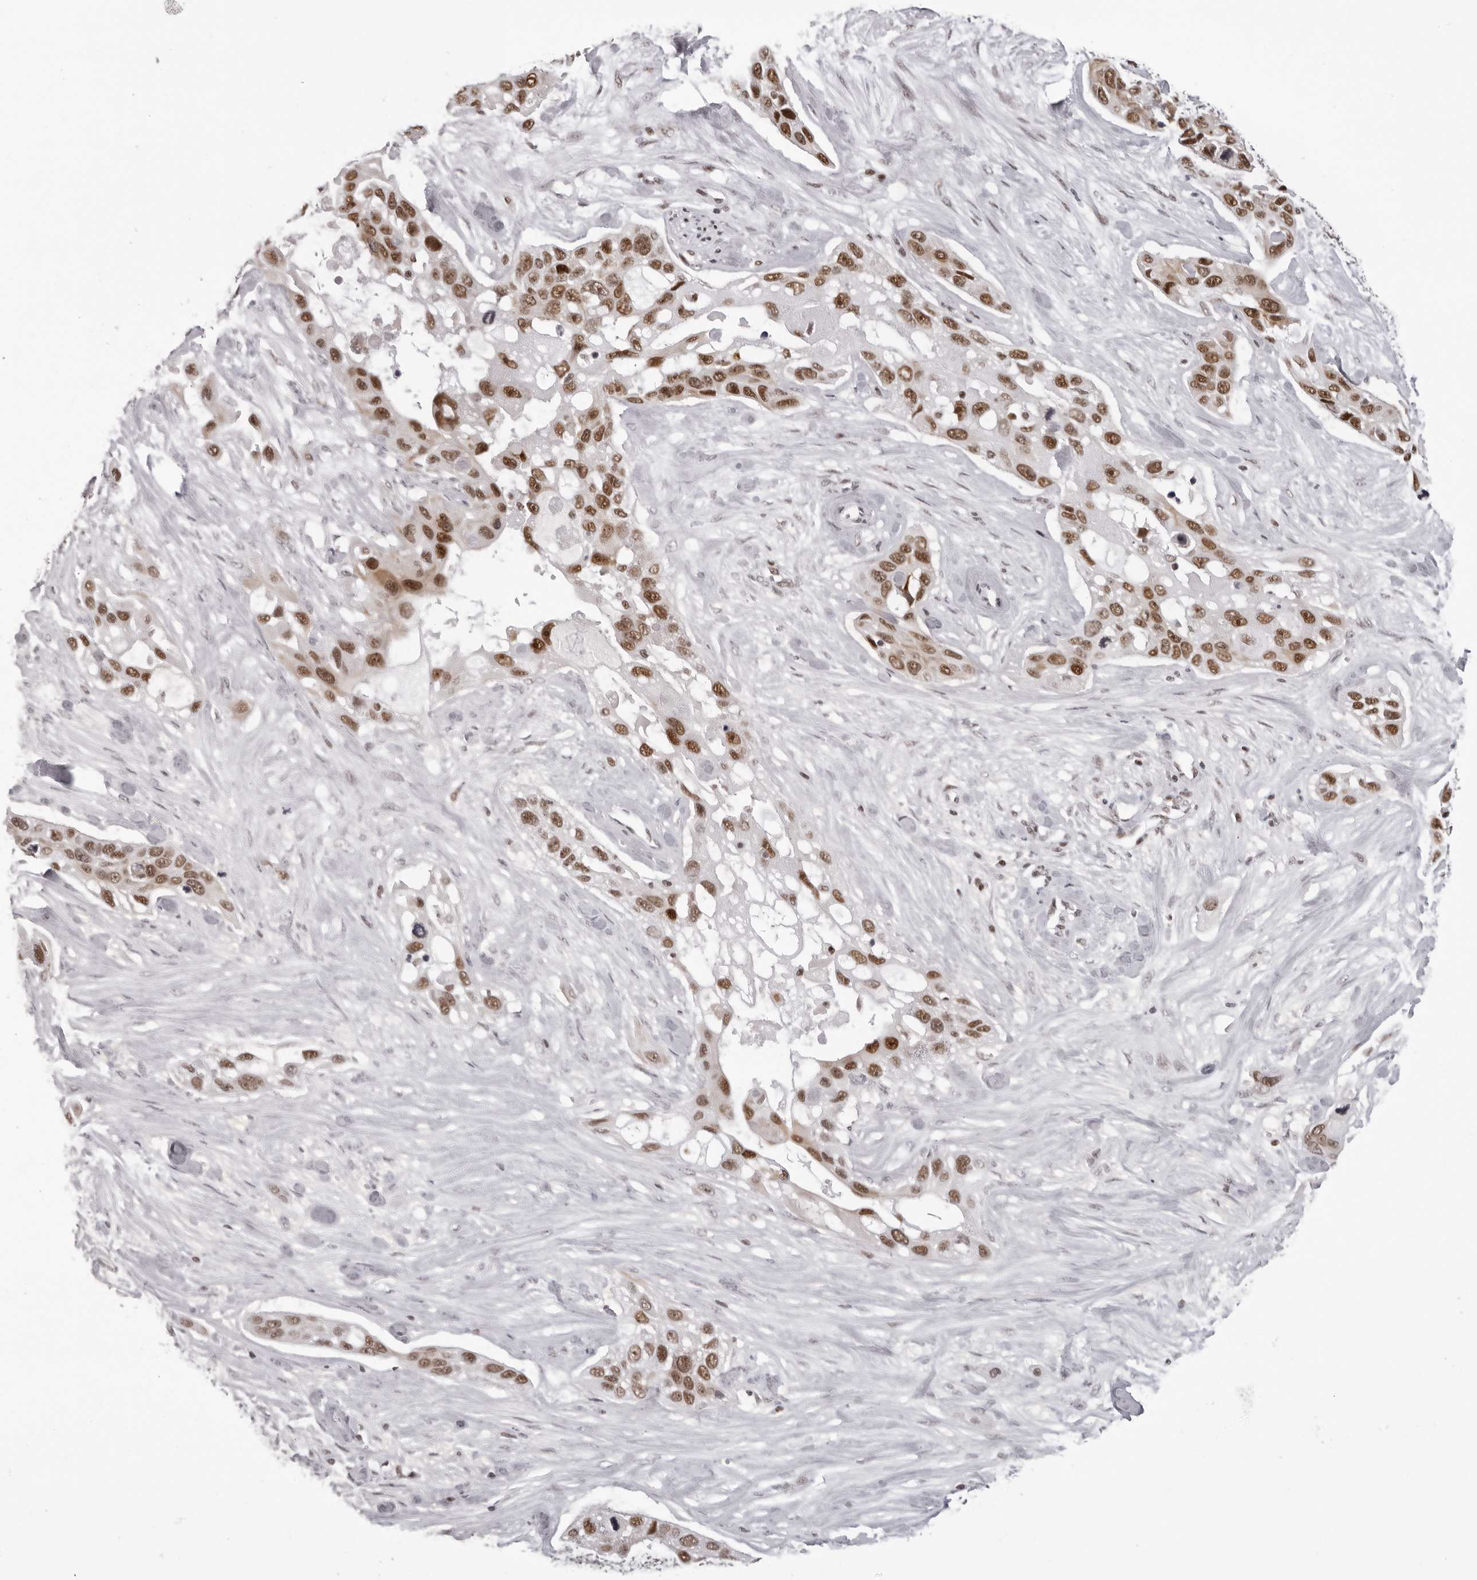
{"staining": {"intensity": "moderate", "quantity": ">75%", "location": "nuclear"}, "tissue": "pancreatic cancer", "cell_type": "Tumor cells", "image_type": "cancer", "snomed": [{"axis": "morphology", "description": "Adenocarcinoma, NOS"}, {"axis": "topography", "description": "Pancreas"}], "caption": "Pancreatic cancer stained with DAB IHC demonstrates medium levels of moderate nuclear positivity in approximately >75% of tumor cells.", "gene": "HEXIM2", "patient": {"sex": "female", "age": 60}}